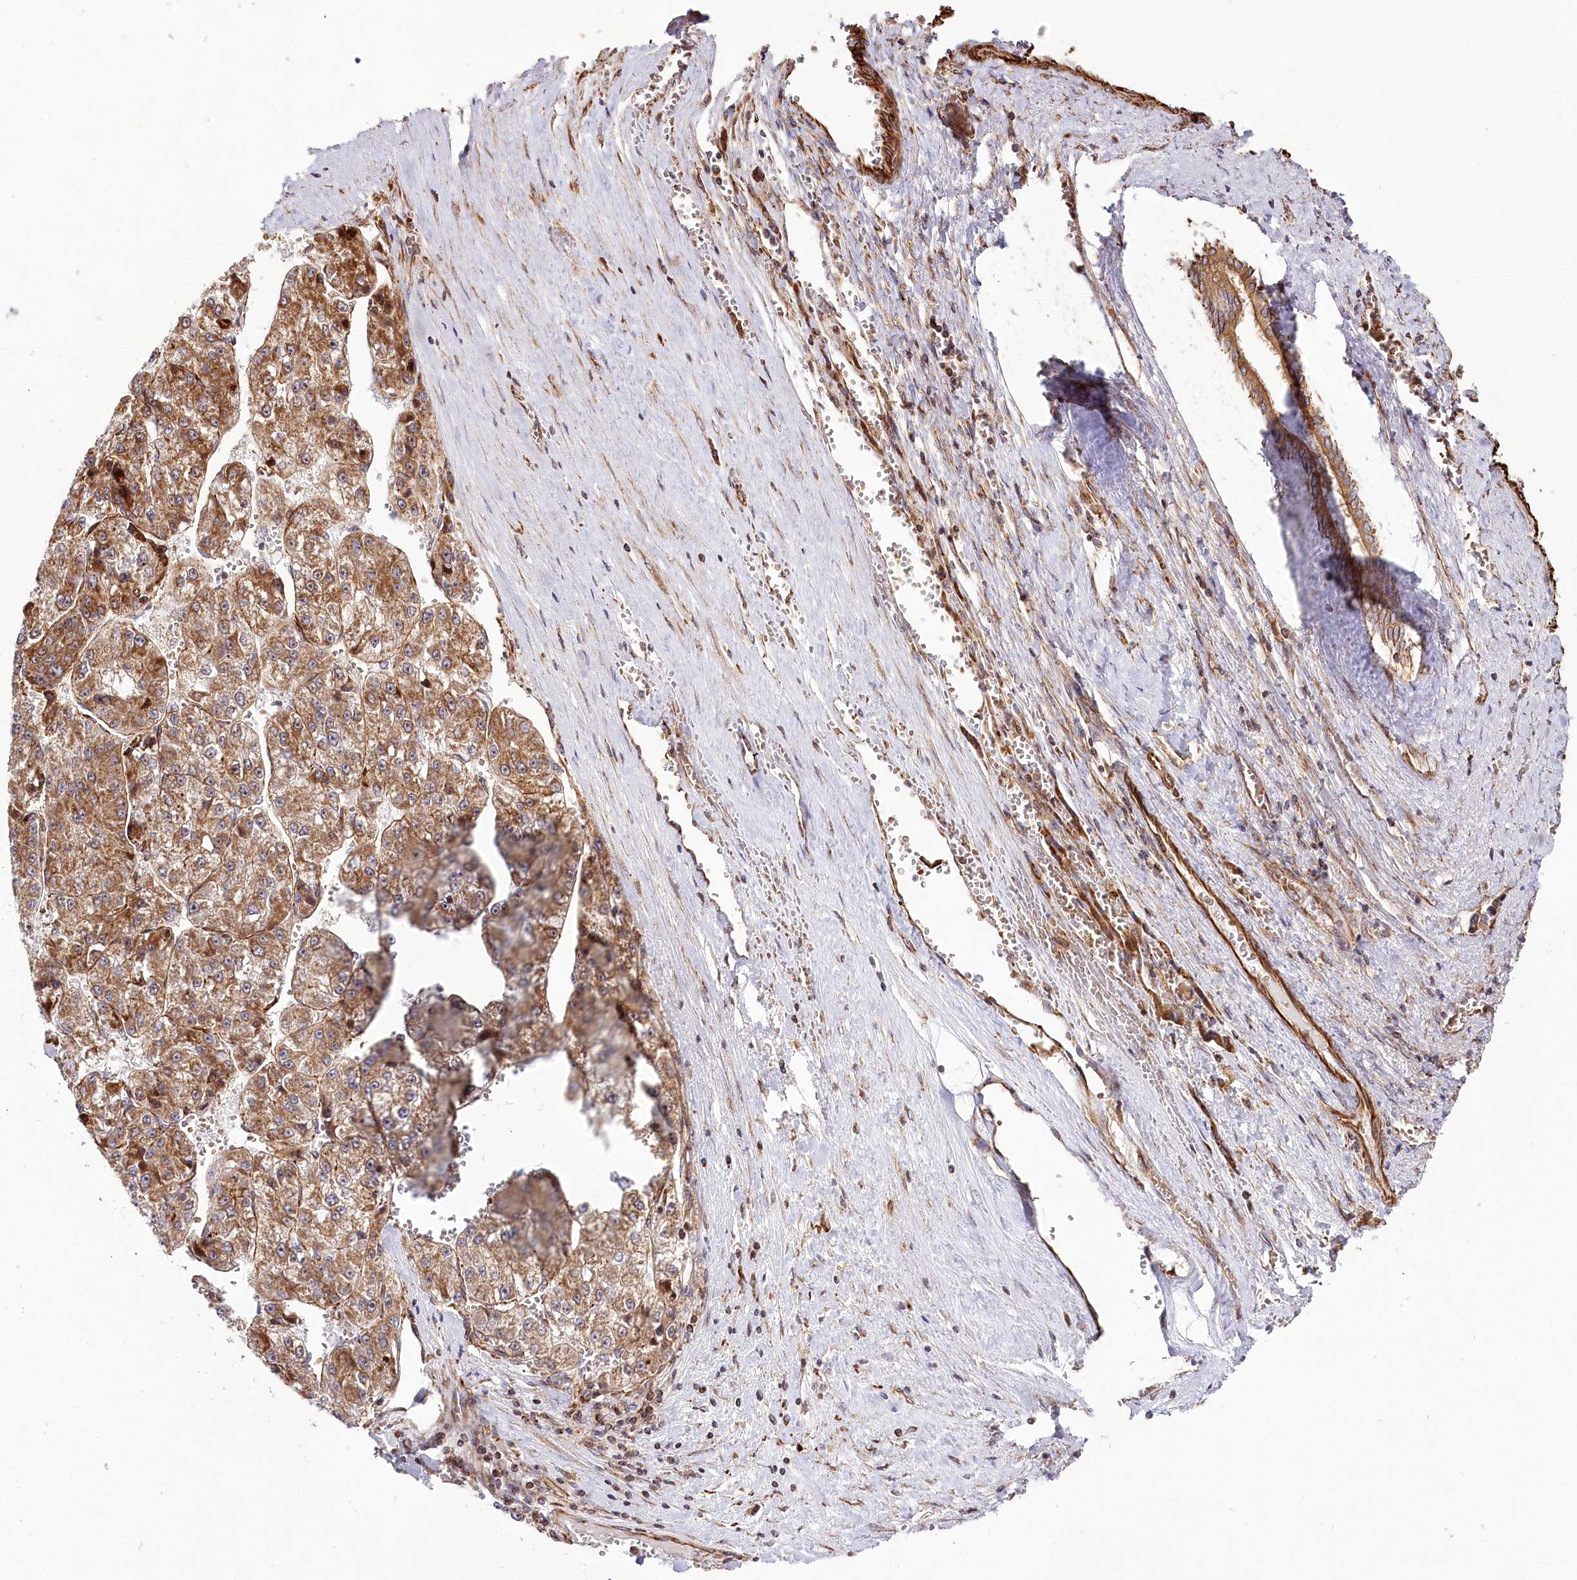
{"staining": {"intensity": "moderate", "quantity": ">75%", "location": "cytoplasmic/membranous"}, "tissue": "liver cancer", "cell_type": "Tumor cells", "image_type": "cancer", "snomed": [{"axis": "morphology", "description": "Carcinoma, Hepatocellular, NOS"}, {"axis": "topography", "description": "Liver"}], "caption": "Immunohistochemical staining of human liver cancer shows medium levels of moderate cytoplasmic/membranous protein expression in approximately >75% of tumor cells. The protein of interest is shown in brown color, while the nuclei are stained blue.", "gene": "THUMPD3", "patient": {"sex": "female", "age": 73}}